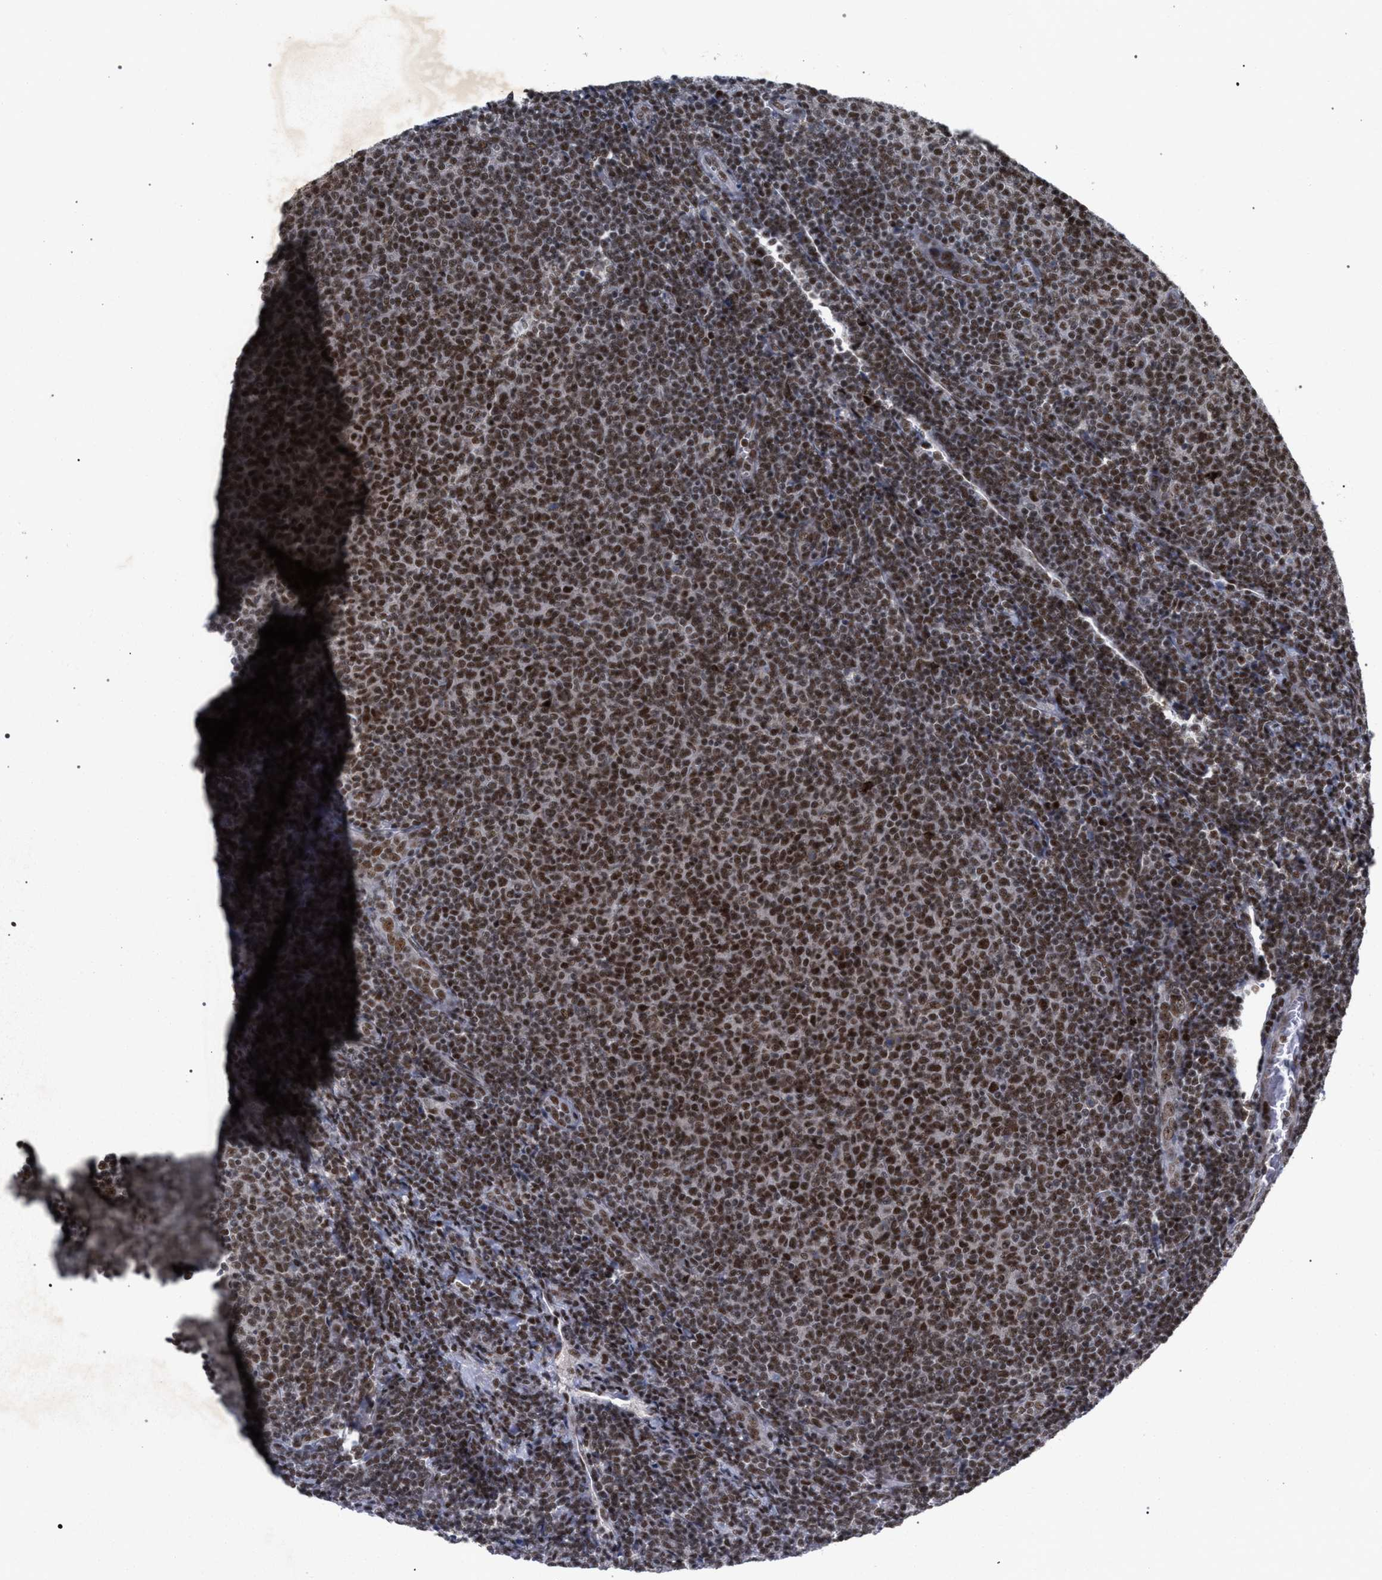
{"staining": {"intensity": "moderate", "quantity": ">75%", "location": "nuclear"}, "tissue": "lymphoma", "cell_type": "Tumor cells", "image_type": "cancer", "snomed": [{"axis": "morphology", "description": "Malignant lymphoma, non-Hodgkin's type, Low grade"}, {"axis": "topography", "description": "Lymph node"}], "caption": "There is medium levels of moderate nuclear positivity in tumor cells of lymphoma, as demonstrated by immunohistochemical staining (brown color).", "gene": "SCAF4", "patient": {"sex": "male", "age": 66}}